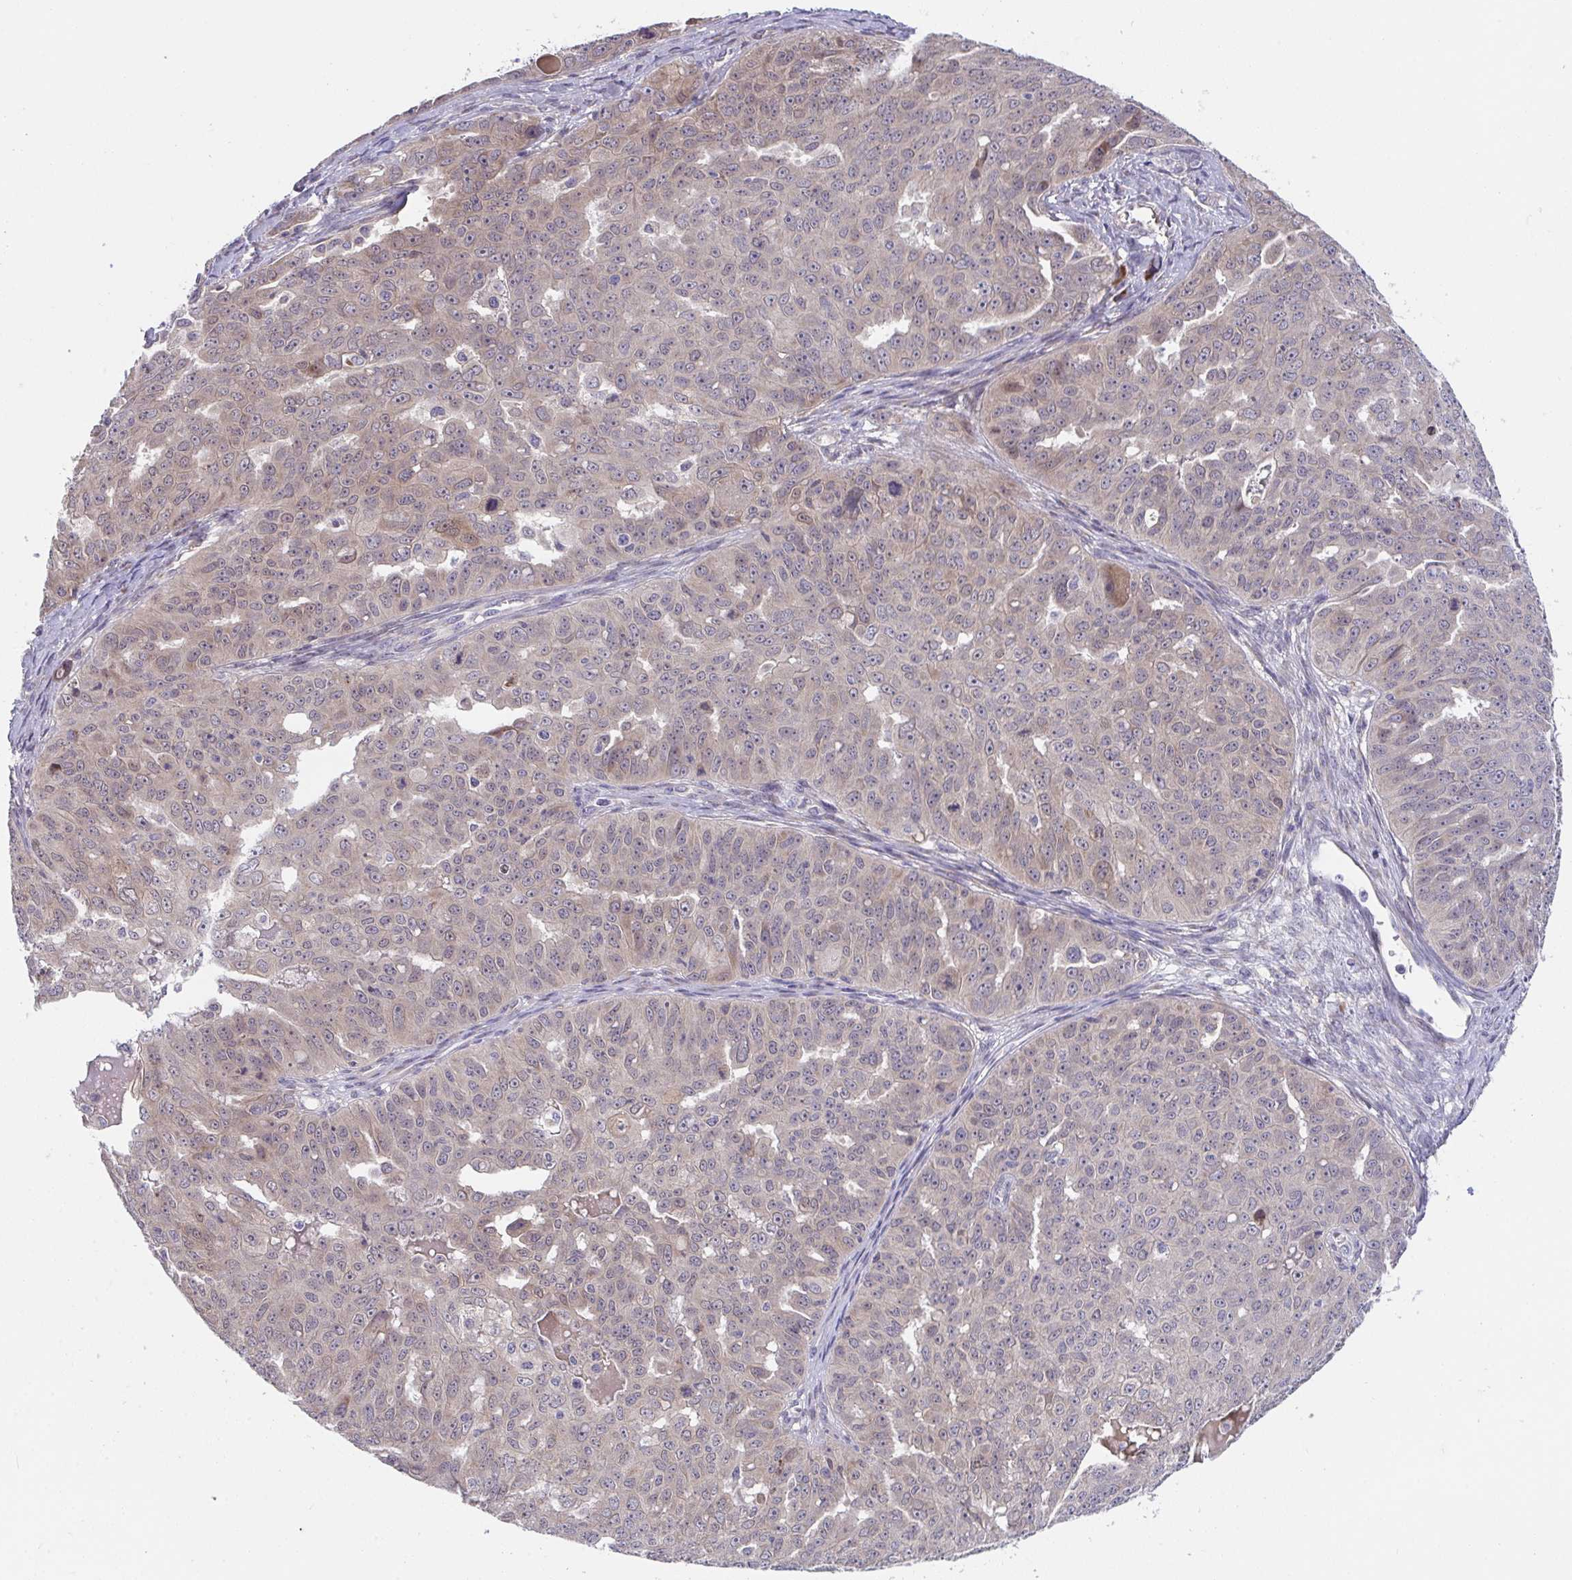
{"staining": {"intensity": "weak", "quantity": "<25%", "location": "cytoplasmic/membranous"}, "tissue": "ovarian cancer", "cell_type": "Tumor cells", "image_type": "cancer", "snomed": [{"axis": "morphology", "description": "Carcinoma, endometroid"}, {"axis": "topography", "description": "Ovary"}], "caption": "There is no significant positivity in tumor cells of ovarian cancer. (DAB (3,3'-diaminobenzidine) immunohistochemistry visualized using brightfield microscopy, high magnification).", "gene": "SUSD4", "patient": {"sex": "female", "age": 70}}